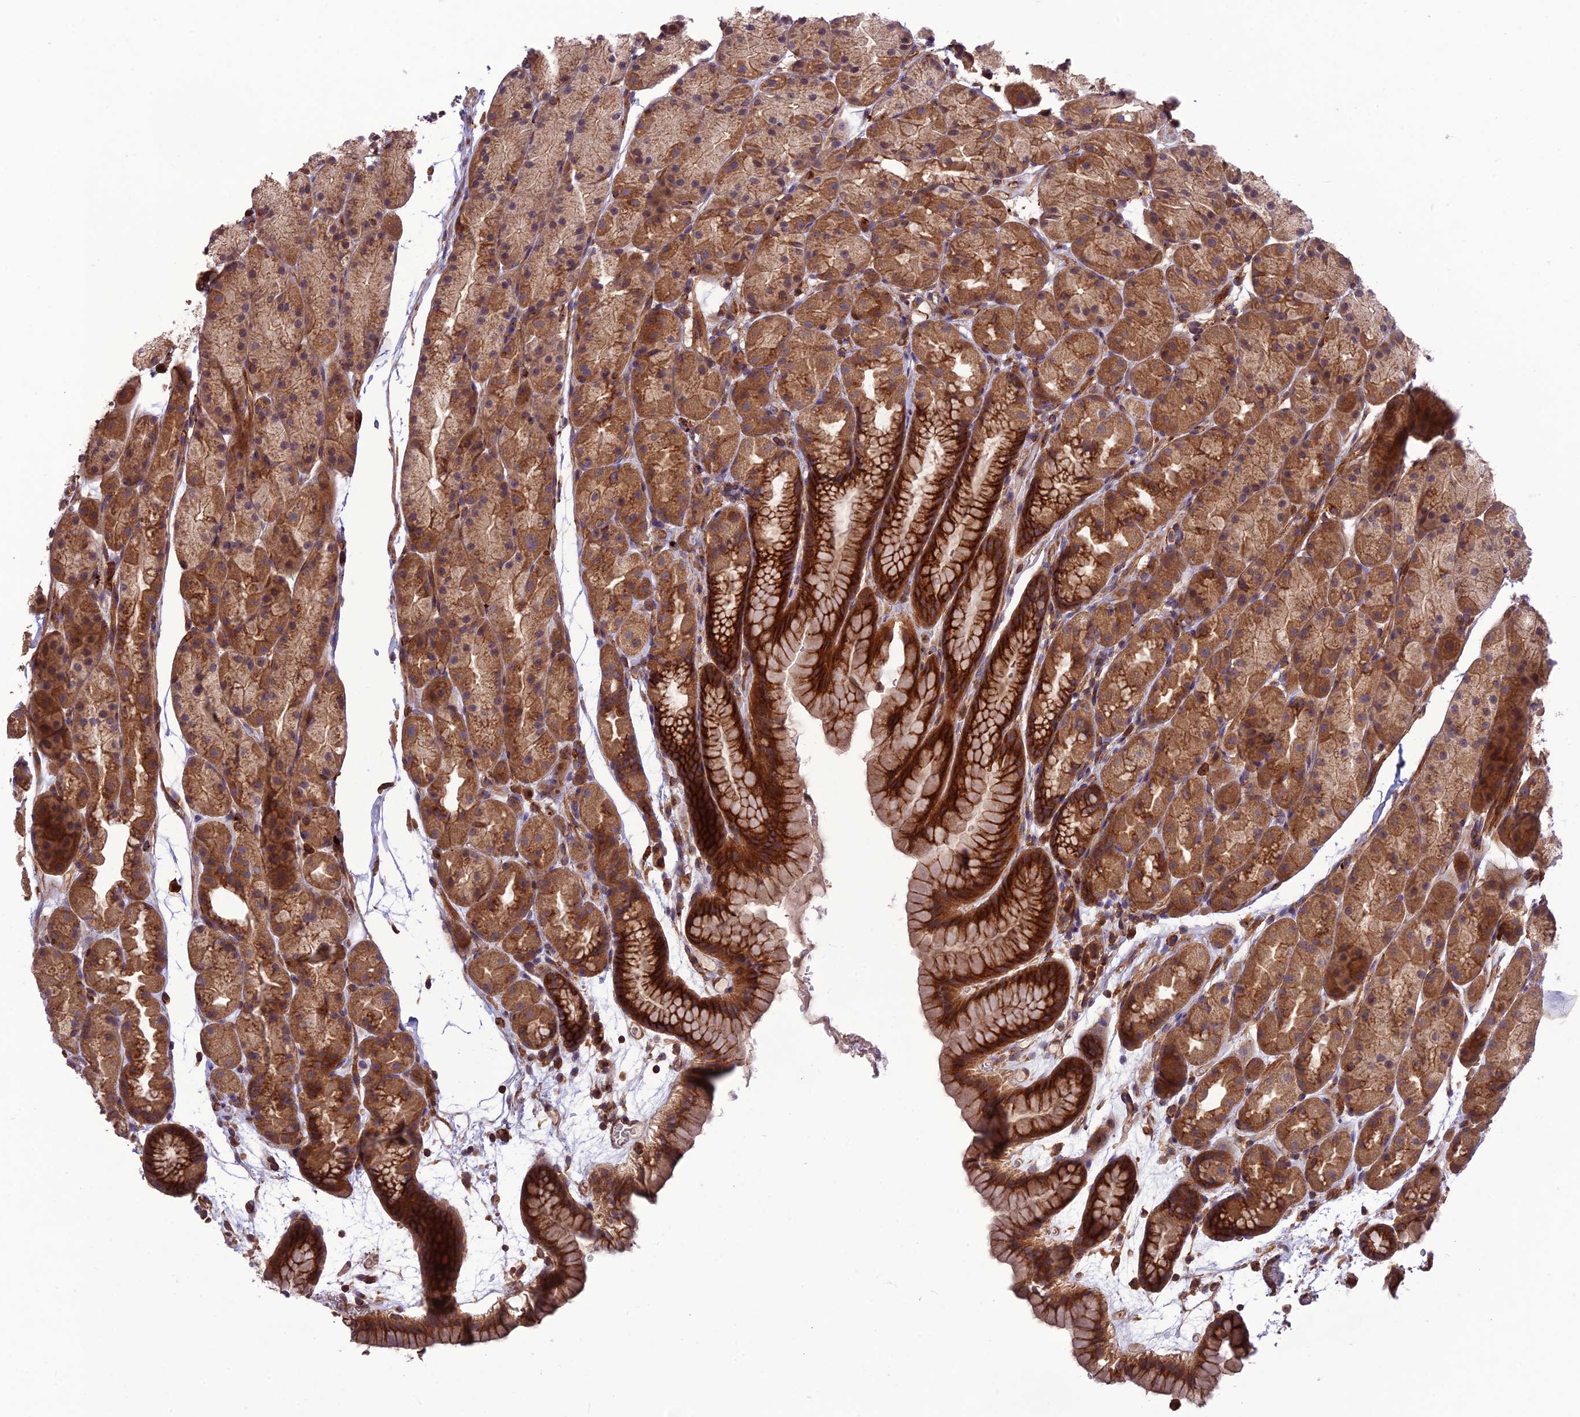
{"staining": {"intensity": "strong", "quantity": "25%-75%", "location": "cytoplasmic/membranous"}, "tissue": "stomach", "cell_type": "Glandular cells", "image_type": "normal", "snomed": [{"axis": "morphology", "description": "Normal tissue, NOS"}, {"axis": "topography", "description": "Stomach, upper"}, {"axis": "topography", "description": "Stomach"}], "caption": "IHC (DAB (3,3'-diaminobenzidine)) staining of unremarkable human stomach displays strong cytoplasmic/membranous protein positivity in approximately 25%-75% of glandular cells.", "gene": "TMEM131L", "patient": {"sex": "male", "age": 47}}